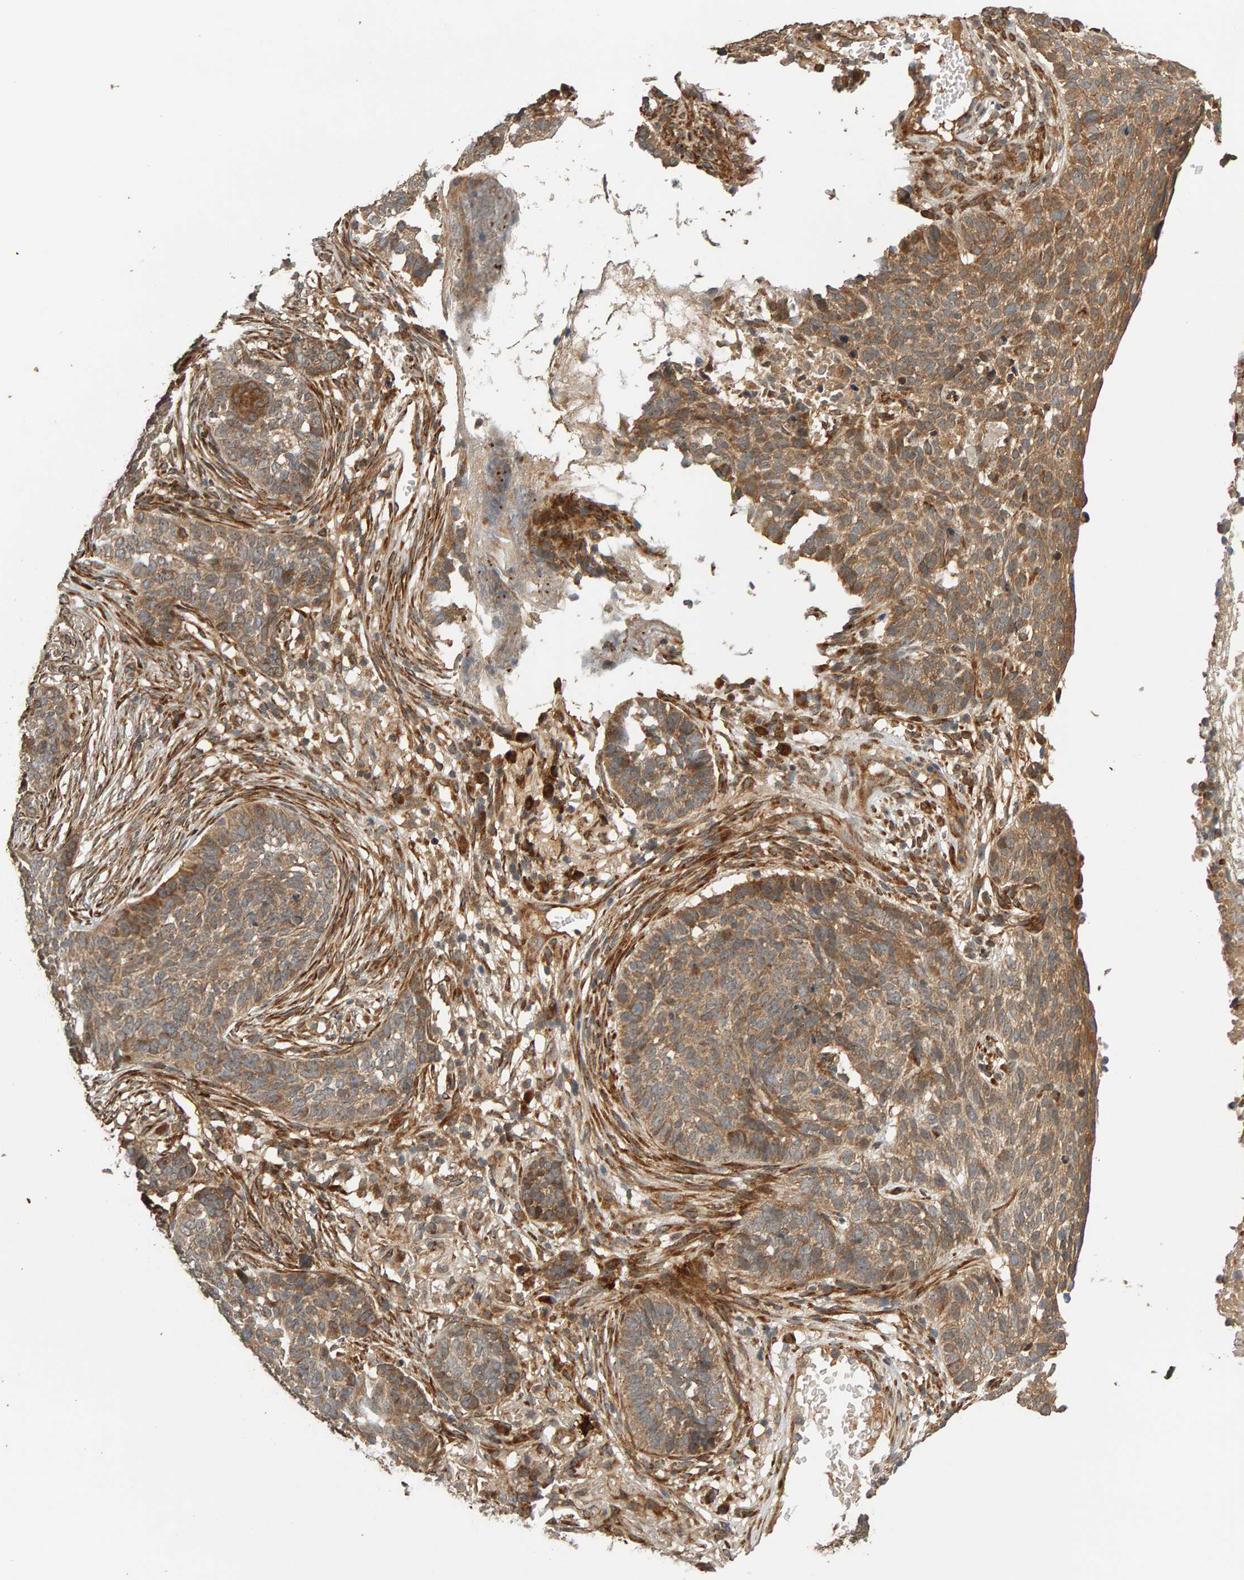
{"staining": {"intensity": "moderate", "quantity": ">75%", "location": "cytoplasmic/membranous"}, "tissue": "skin cancer", "cell_type": "Tumor cells", "image_type": "cancer", "snomed": [{"axis": "morphology", "description": "Basal cell carcinoma"}, {"axis": "topography", "description": "Skin"}], "caption": "Human basal cell carcinoma (skin) stained for a protein (brown) displays moderate cytoplasmic/membranous positive staining in about >75% of tumor cells.", "gene": "ZFAND1", "patient": {"sex": "male", "age": 85}}